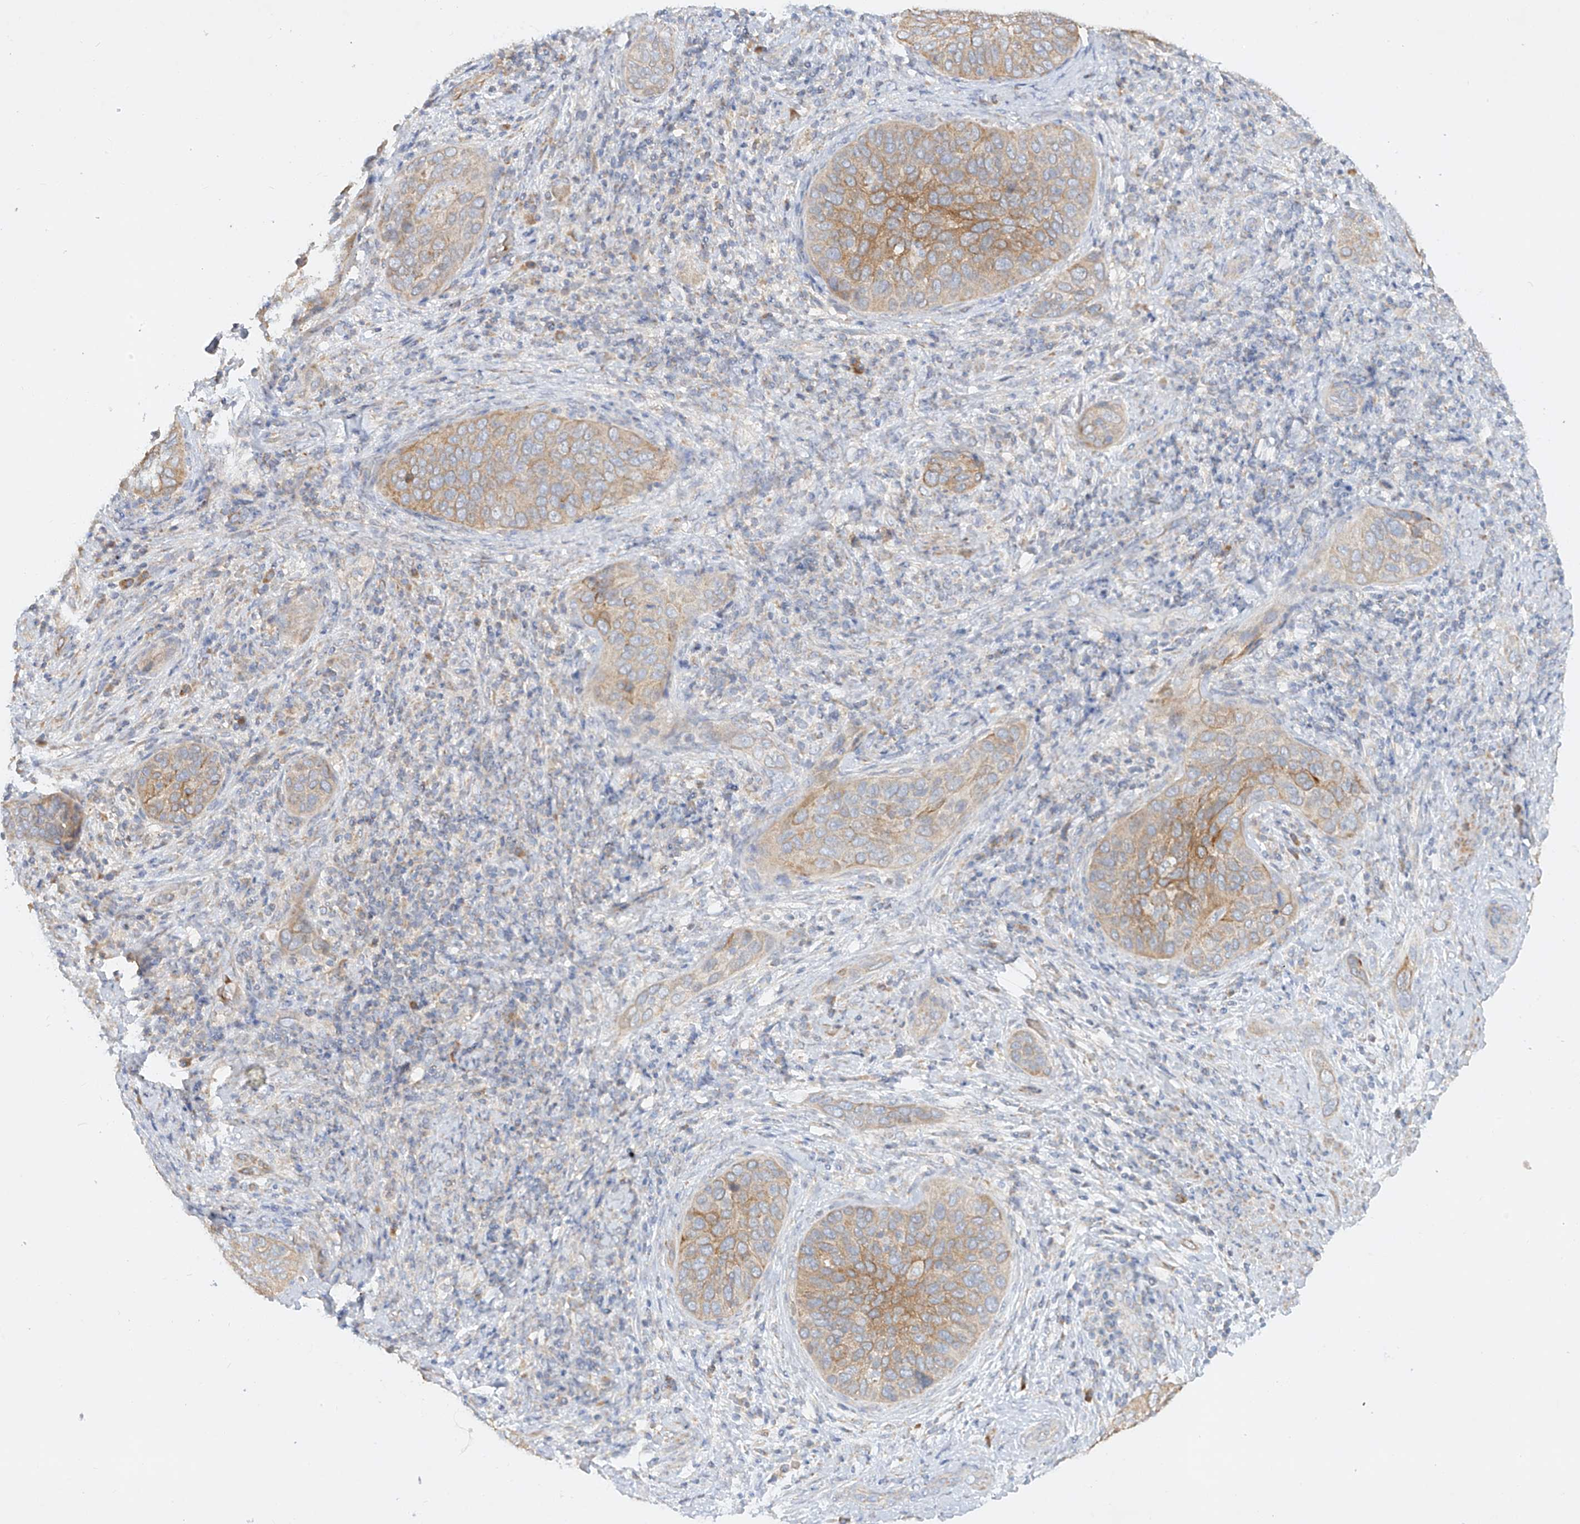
{"staining": {"intensity": "weak", "quantity": "25%-75%", "location": "cytoplasmic/membranous"}, "tissue": "cervical cancer", "cell_type": "Tumor cells", "image_type": "cancer", "snomed": [{"axis": "morphology", "description": "Squamous cell carcinoma, NOS"}, {"axis": "topography", "description": "Cervix"}], "caption": "Immunohistochemical staining of human cervical cancer shows low levels of weak cytoplasmic/membranous staining in about 25%-75% of tumor cells. The staining was performed using DAB (3,3'-diaminobenzidine) to visualize the protein expression in brown, while the nuclei were stained in blue with hematoxylin (Magnification: 20x).", "gene": "KPNA7", "patient": {"sex": "female", "age": 60}}